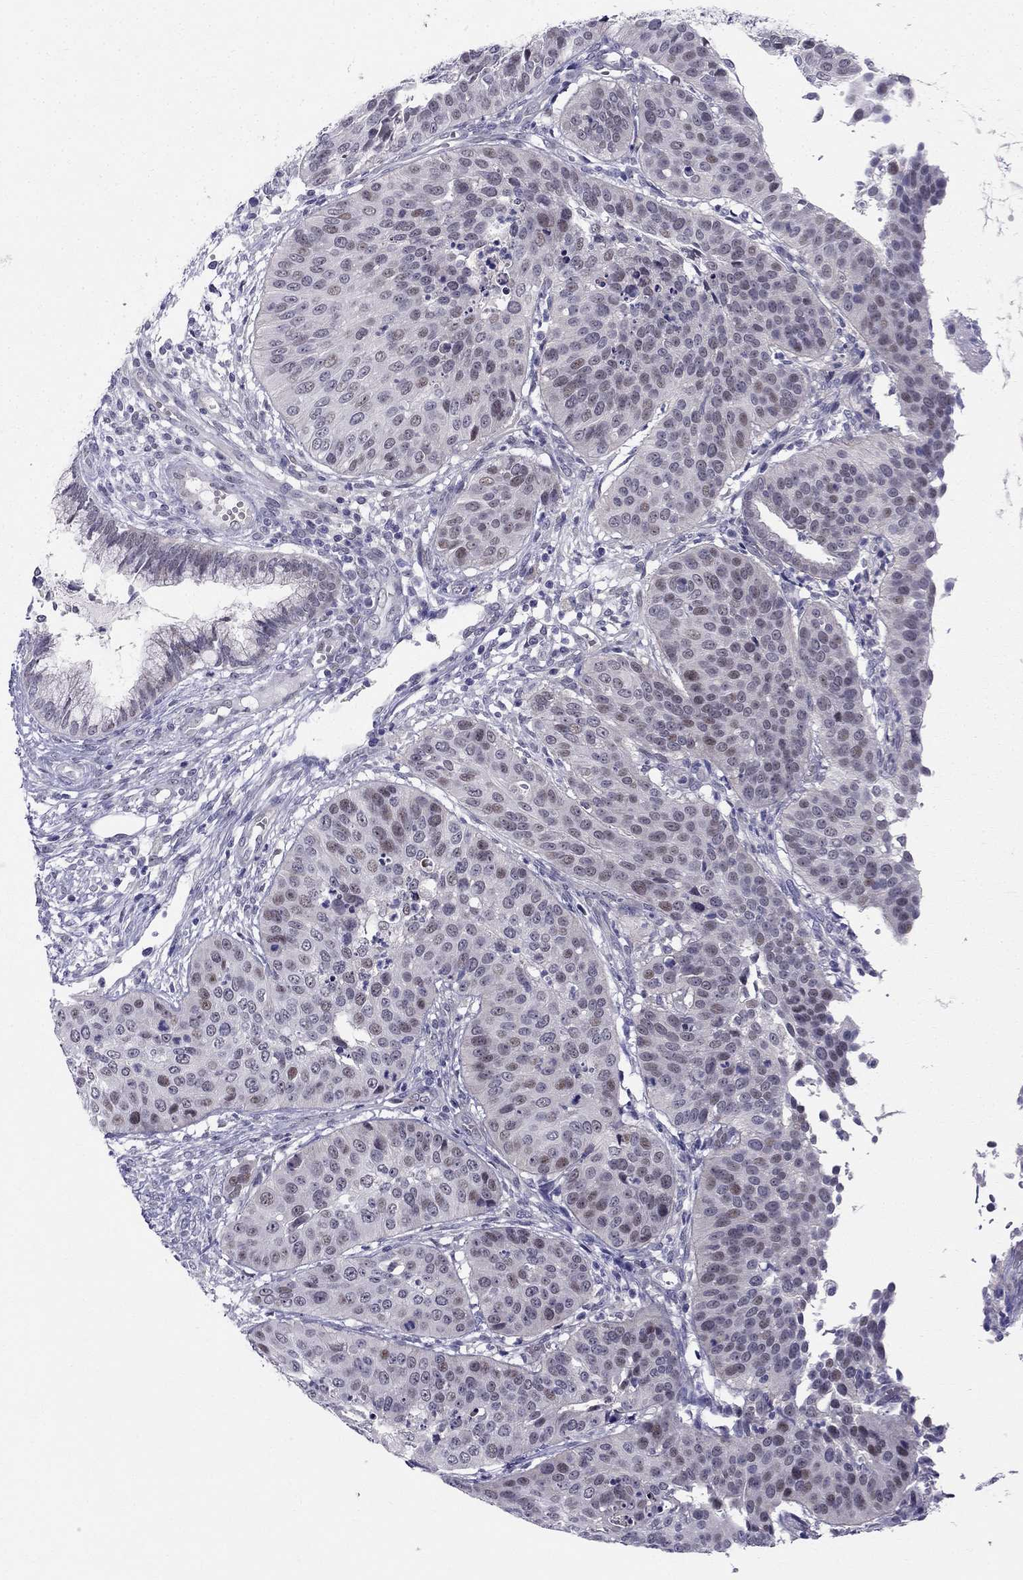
{"staining": {"intensity": "weak", "quantity": "<25%", "location": "nuclear"}, "tissue": "cervical cancer", "cell_type": "Tumor cells", "image_type": "cancer", "snomed": [{"axis": "morphology", "description": "Normal tissue, NOS"}, {"axis": "morphology", "description": "Squamous cell carcinoma, NOS"}, {"axis": "topography", "description": "Cervix"}], "caption": "Squamous cell carcinoma (cervical) was stained to show a protein in brown. There is no significant expression in tumor cells.", "gene": "BAG5", "patient": {"sex": "female", "age": 39}}